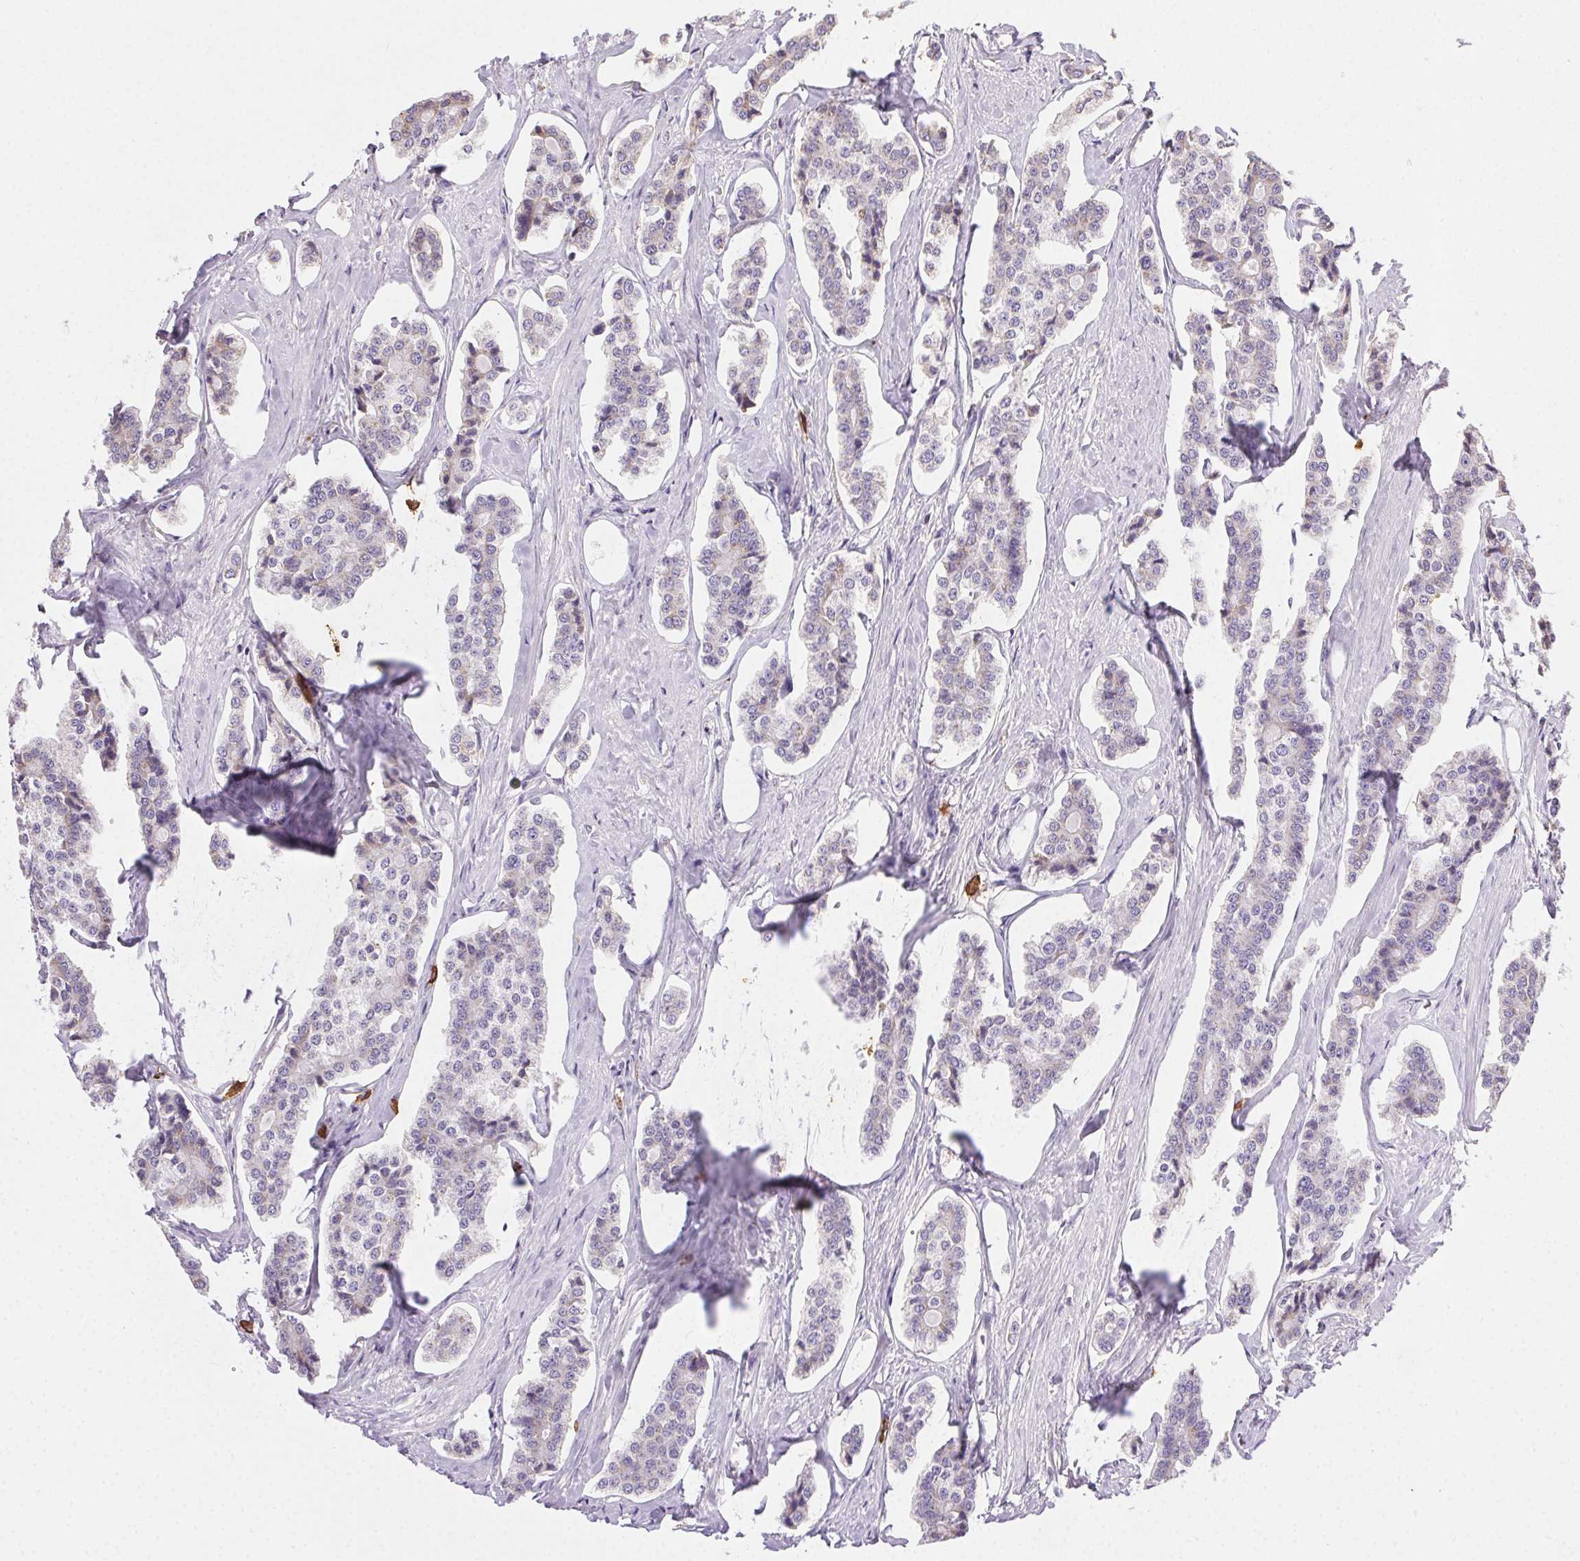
{"staining": {"intensity": "negative", "quantity": "none", "location": "none"}, "tissue": "carcinoid", "cell_type": "Tumor cells", "image_type": "cancer", "snomed": [{"axis": "morphology", "description": "Carcinoid, malignant, NOS"}, {"axis": "topography", "description": "Small intestine"}], "caption": "Protein analysis of carcinoid reveals no significant staining in tumor cells.", "gene": "SNX31", "patient": {"sex": "female", "age": 65}}